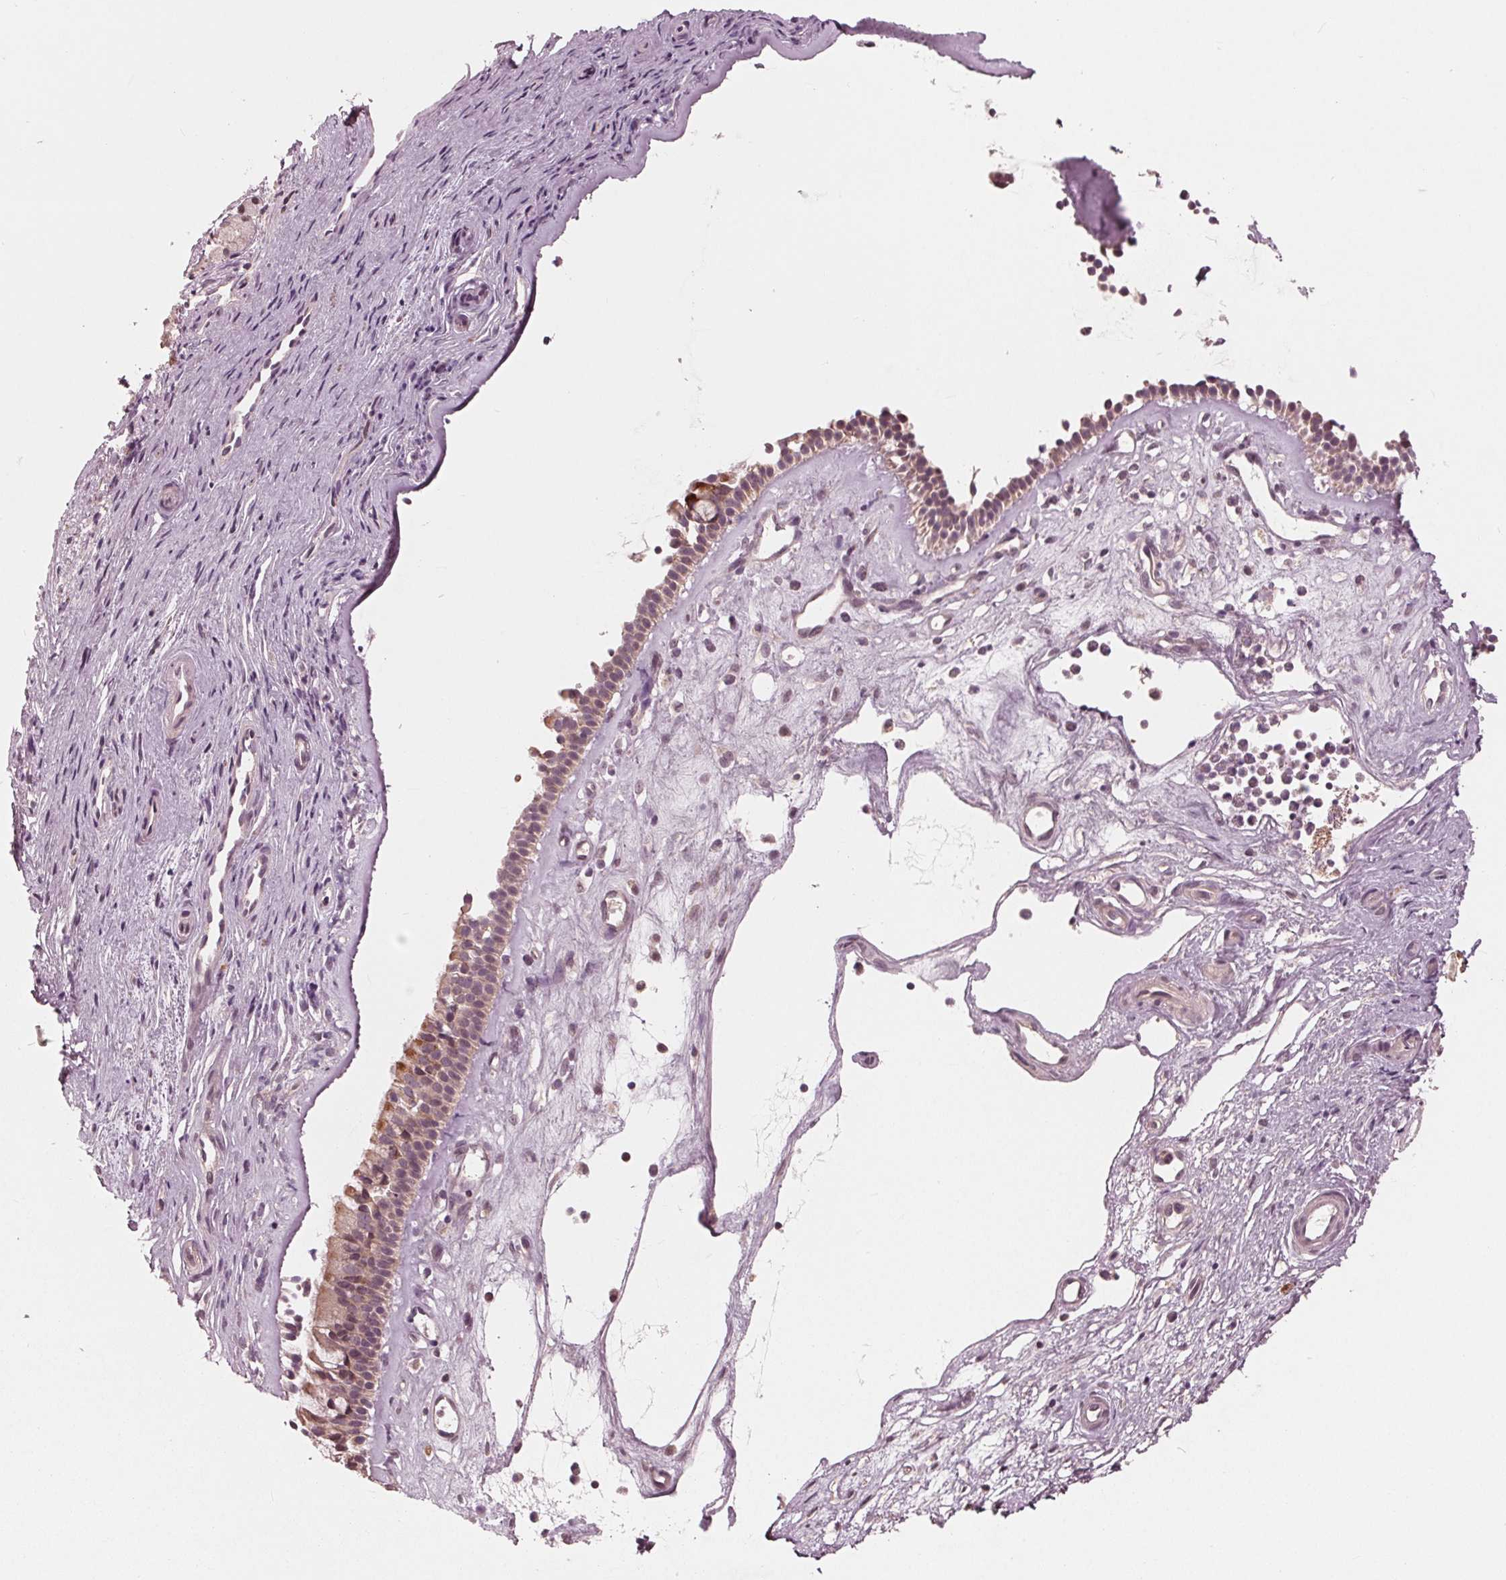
{"staining": {"intensity": "weak", "quantity": ">75%", "location": "cytoplasmic/membranous"}, "tissue": "nasopharynx", "cell_type": "Respiratory epithelial cells", "image_type": "normal", "snomed": [{"axis": "morphology", "description": "Normal tissue, NOS"}, {"axis": "topography", "description": "Nasopharynx"}], "caption": "Protein expression analysis of unremarkable nasopharynx shows weak cytoplasmic/membranous staining in about >75% of respiratory epithelial cells. The staining was performed using DAB (3,3'-diaminobenzidine) to visualize the protein expression in brown, while the nuclei were stained in blue with hematoxylin (Magnification: 20x).", "gene": "UBALD1", "patient": {"sex": "female", "age": 52}}